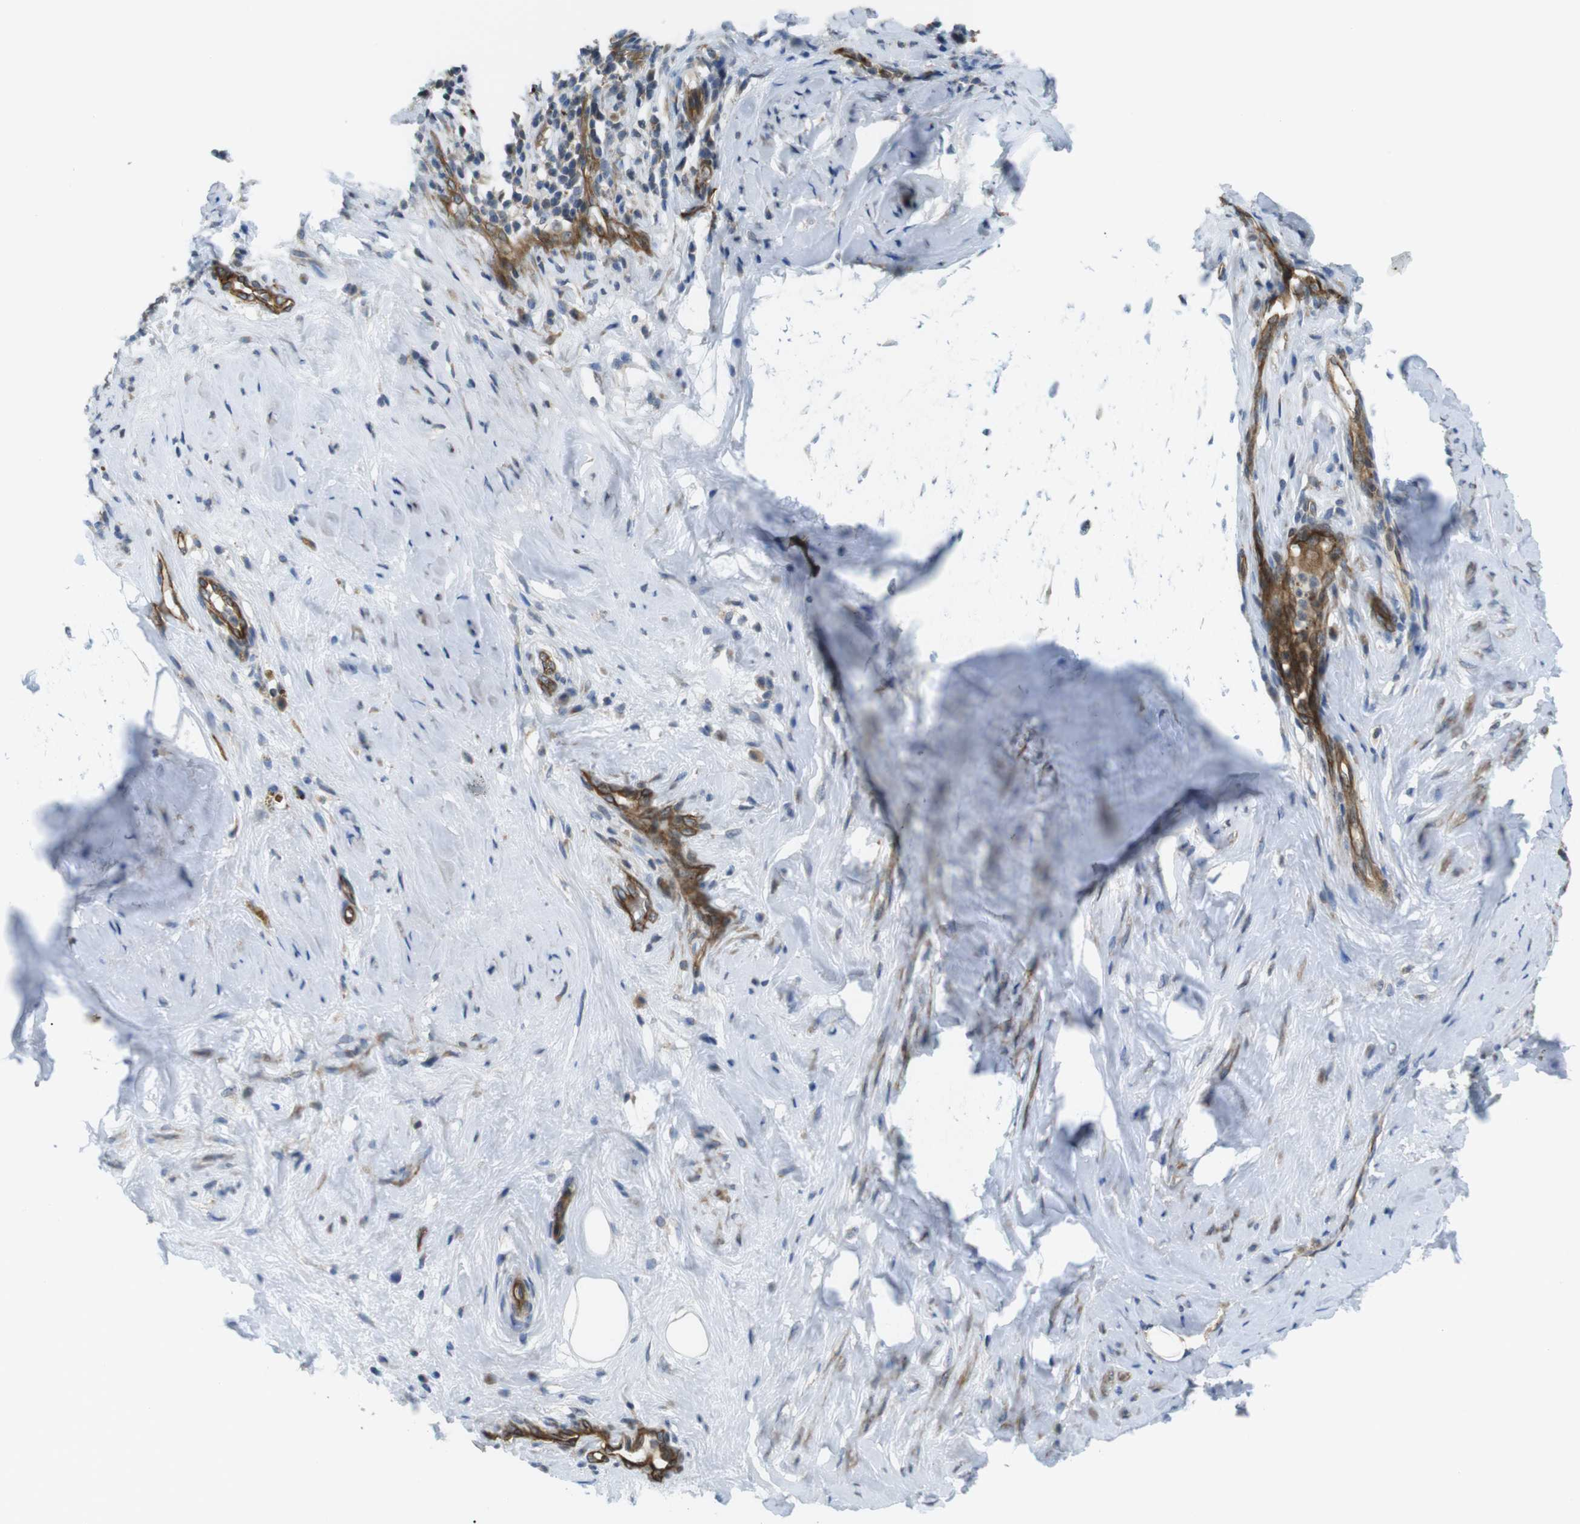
{"staining": {"intensity": "moderate", "quantity": ">75%", "location": "cytoplasmic/membranous"}, "tissue": "cervical cancer", "cell_type": "Tumor cells", "image_type": "cancer", "snomed": [{"axis": "morphology", "description": "Squamous cell carcinoma, NOS"}, {"axis": "topography", "description": "Cervix"}], "caption": "Moderate cytoplasmic/membranous protein positivity is identified in about >75% of tumor cells in cervical cancer.", "gene": "TSC1", "patient": {"sex": "female", "age": 51}}